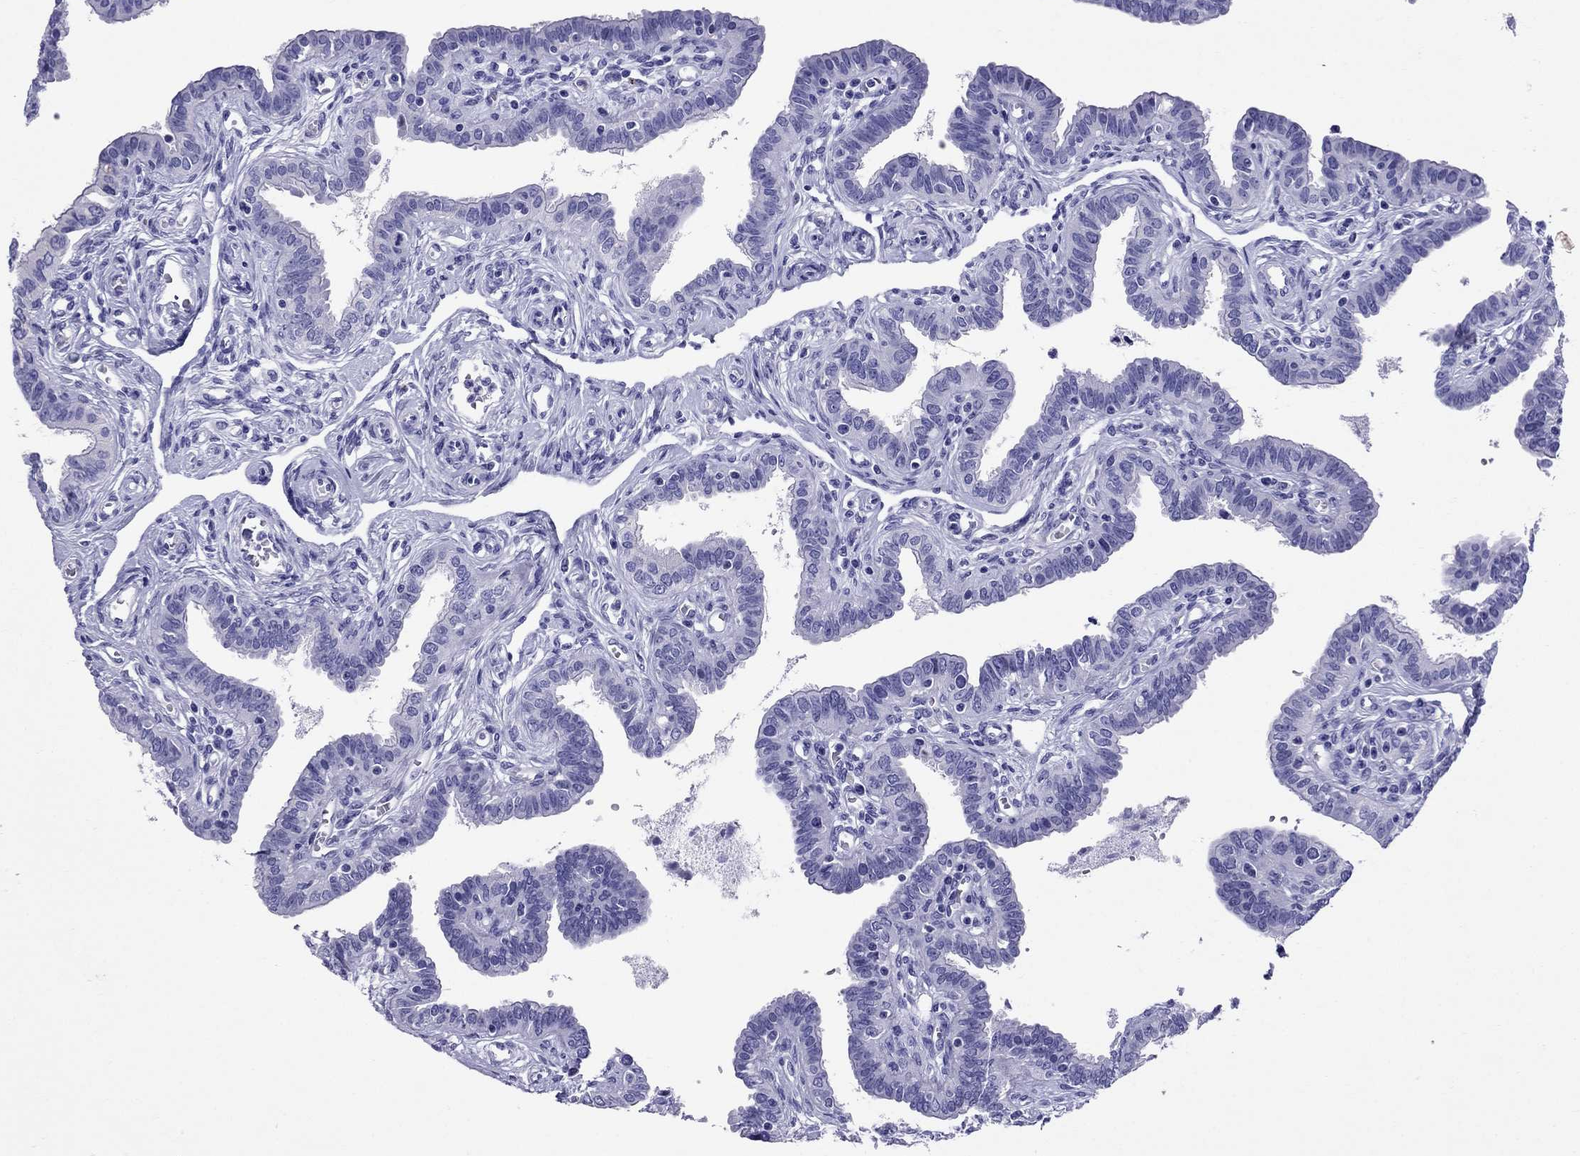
{"staining": {"intensity": "negative", "quantity": "none", "location": "none"}, "tissue": "fallopian tube", "cell_type": "Glandular cells", "image_type": "normal", "snomed": [{"axis": "morphology", "description": "Normal tissue, NOS"}, {"axis": "morphology", "description": "Carcinoma, endometroid"}, {"axis": "topography", "description": "Fallopian tube"}, {"axis": "topography", "description": "Ovary"}], "caption": "Histopathology image shows no significant protein staining in glandular cells of unremarkable fallopian tube.", "gene": "AVPR1B", "patient": {"sex": "female", "age": 42}}